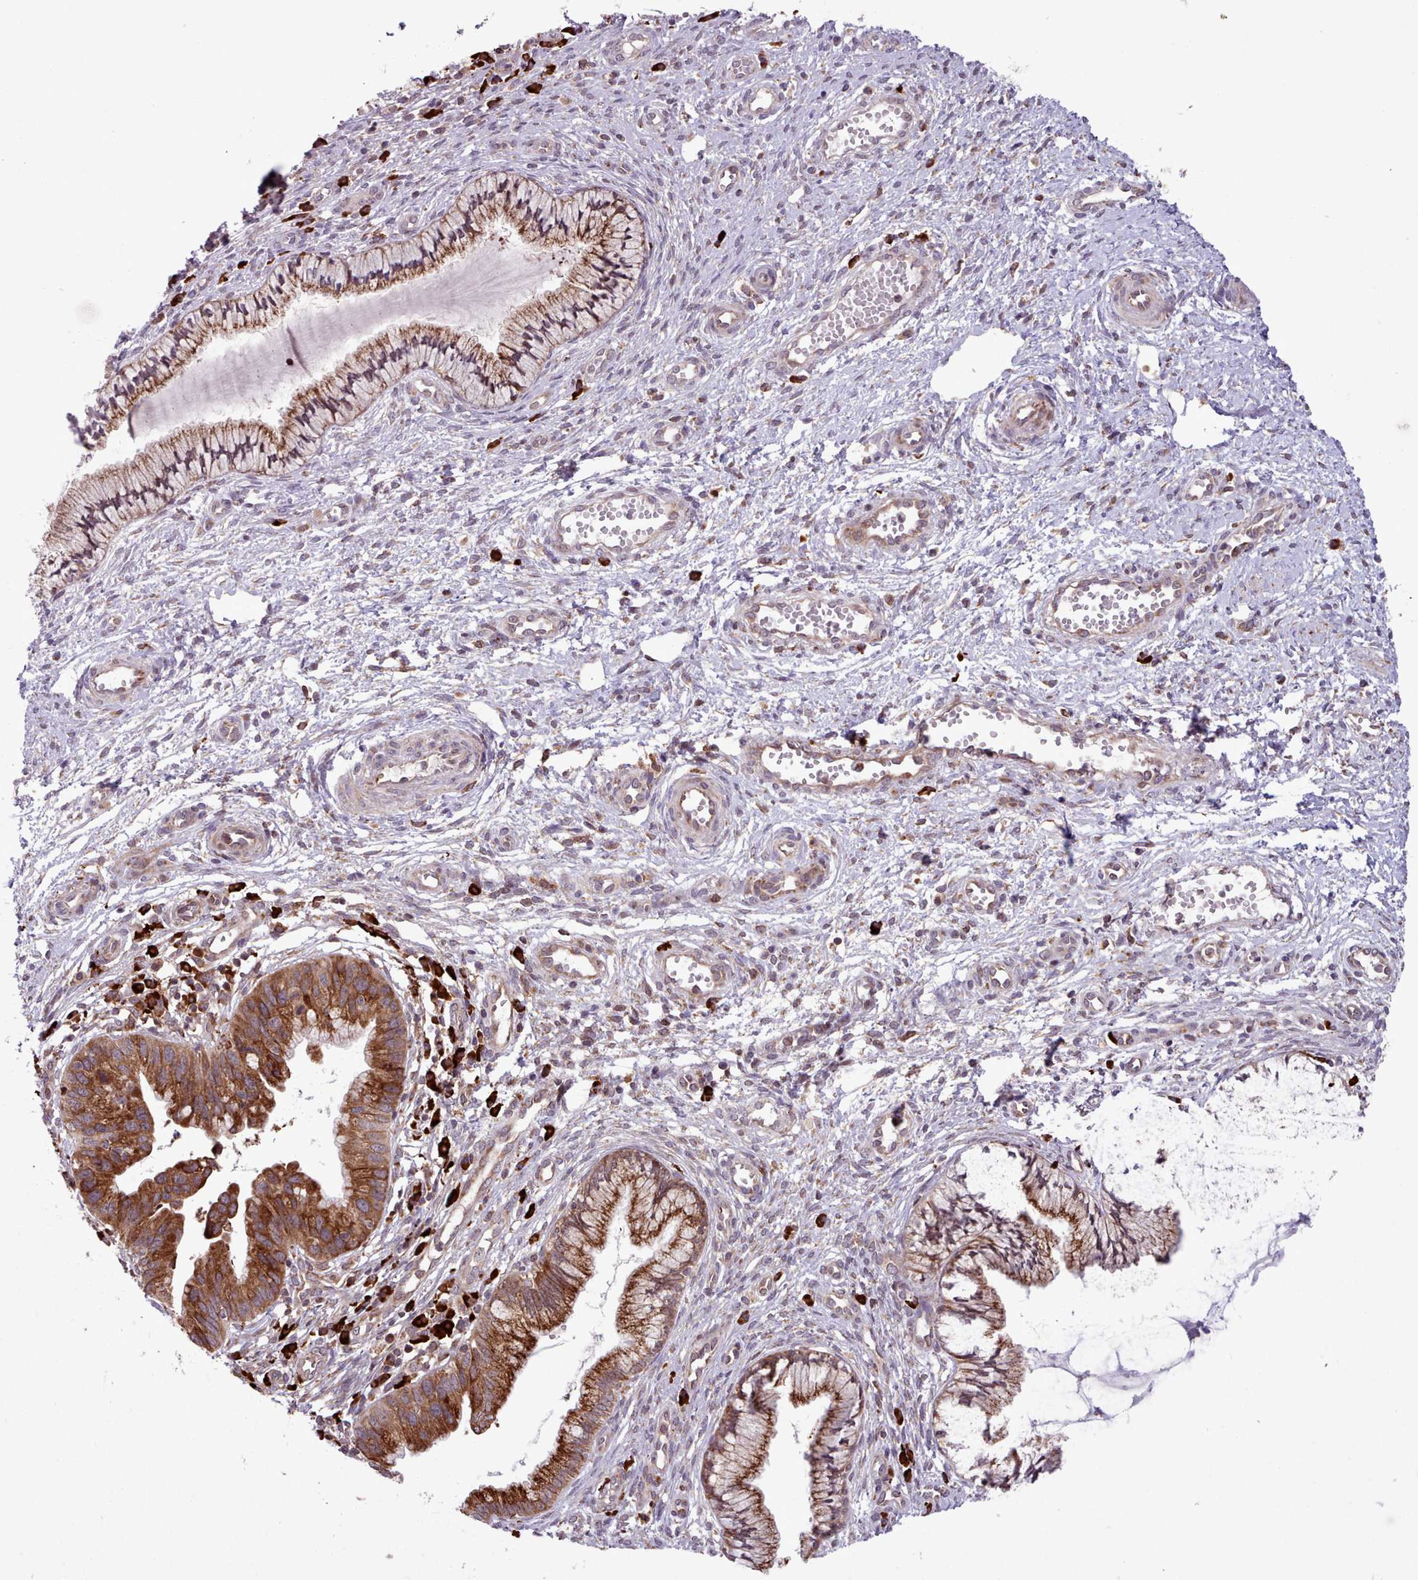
{"staining": {"intensity": "strong", "quantity": ">75%", "location": "cytoplasmic/membranous"}, "tissue": "cervical cancer", "cell_type": "Tumor cells", "image_type": "cancer", "snomed": [{"axis": "morphology", "description": "Adenocarcinoma, NOS"}, {"axis": "topography", "description": "Cervix"}], "caption": "Immunohistochemistry (IHC) (DAB) staining of human cervical cancer (adenocarcinoma) displays strong cytoplasmic/membranous protein positivity in about >75% of tumor cells.", "gene": "TTLL3", "patient": {"sex": "female", "age": 34}}